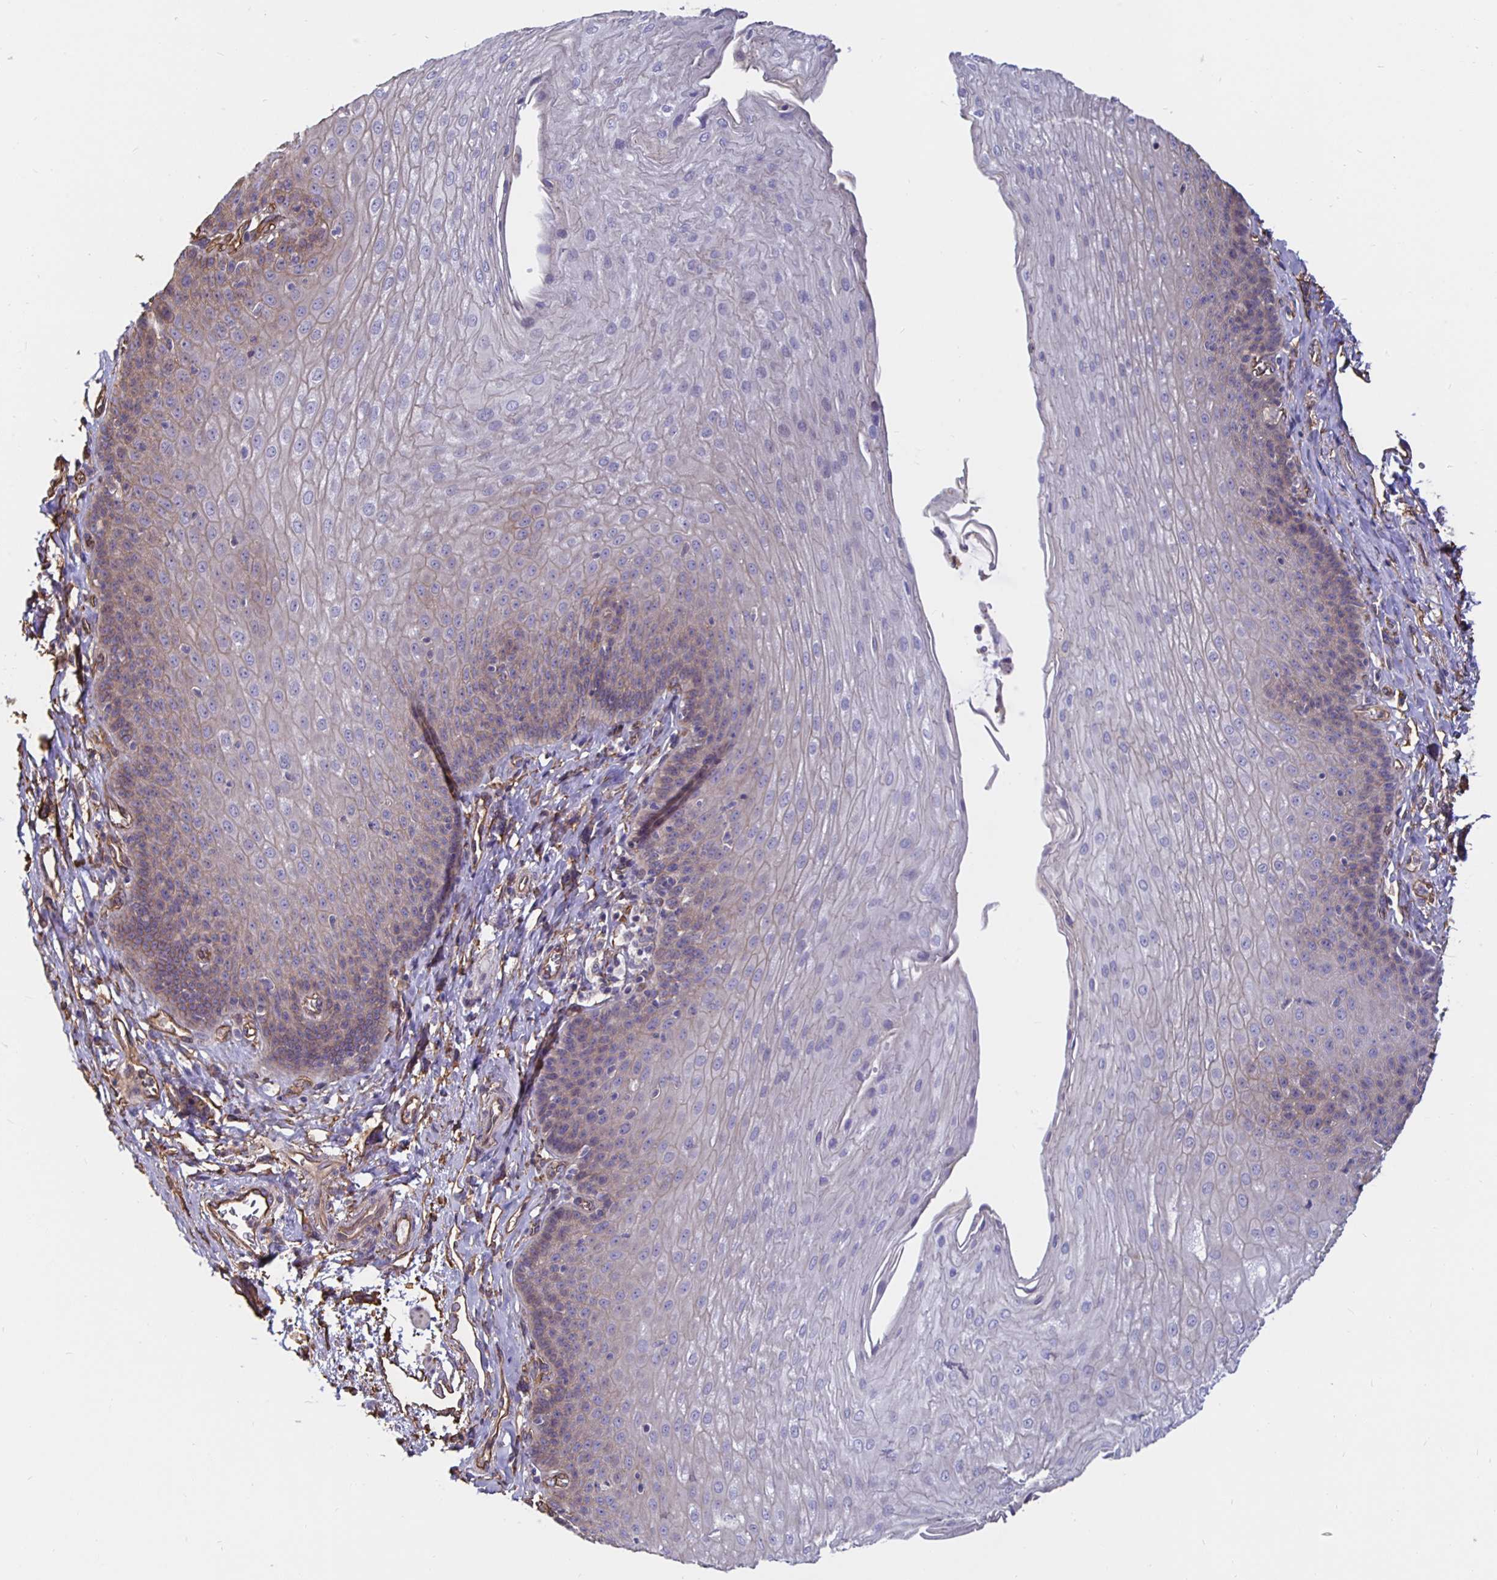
{"staining": {"intensity": "weak", "quantity": "<25%", "location": "cytoplasmic/membranous"}, "tissue": "esophagus", "cell_type": "Squamous epithelial cells", "image_type": "normal", "snomed": [{"axis": "morphology", "description": "Normal tissue, NOS"}, {"axis": "topography", "description": "Esophagus"}], "caption": "An IHC histopathology image of benign esophagus is shown. There is no staining in squamous epithelial cells of esophagus. The staining is performed using DAB (3,3'-diaminobenzidine) brown chromogen with nuclei counter-stained in using hematoxylin.", "gene": "ARHGEF39", "patient": {"sex": "female", "age": 81}}